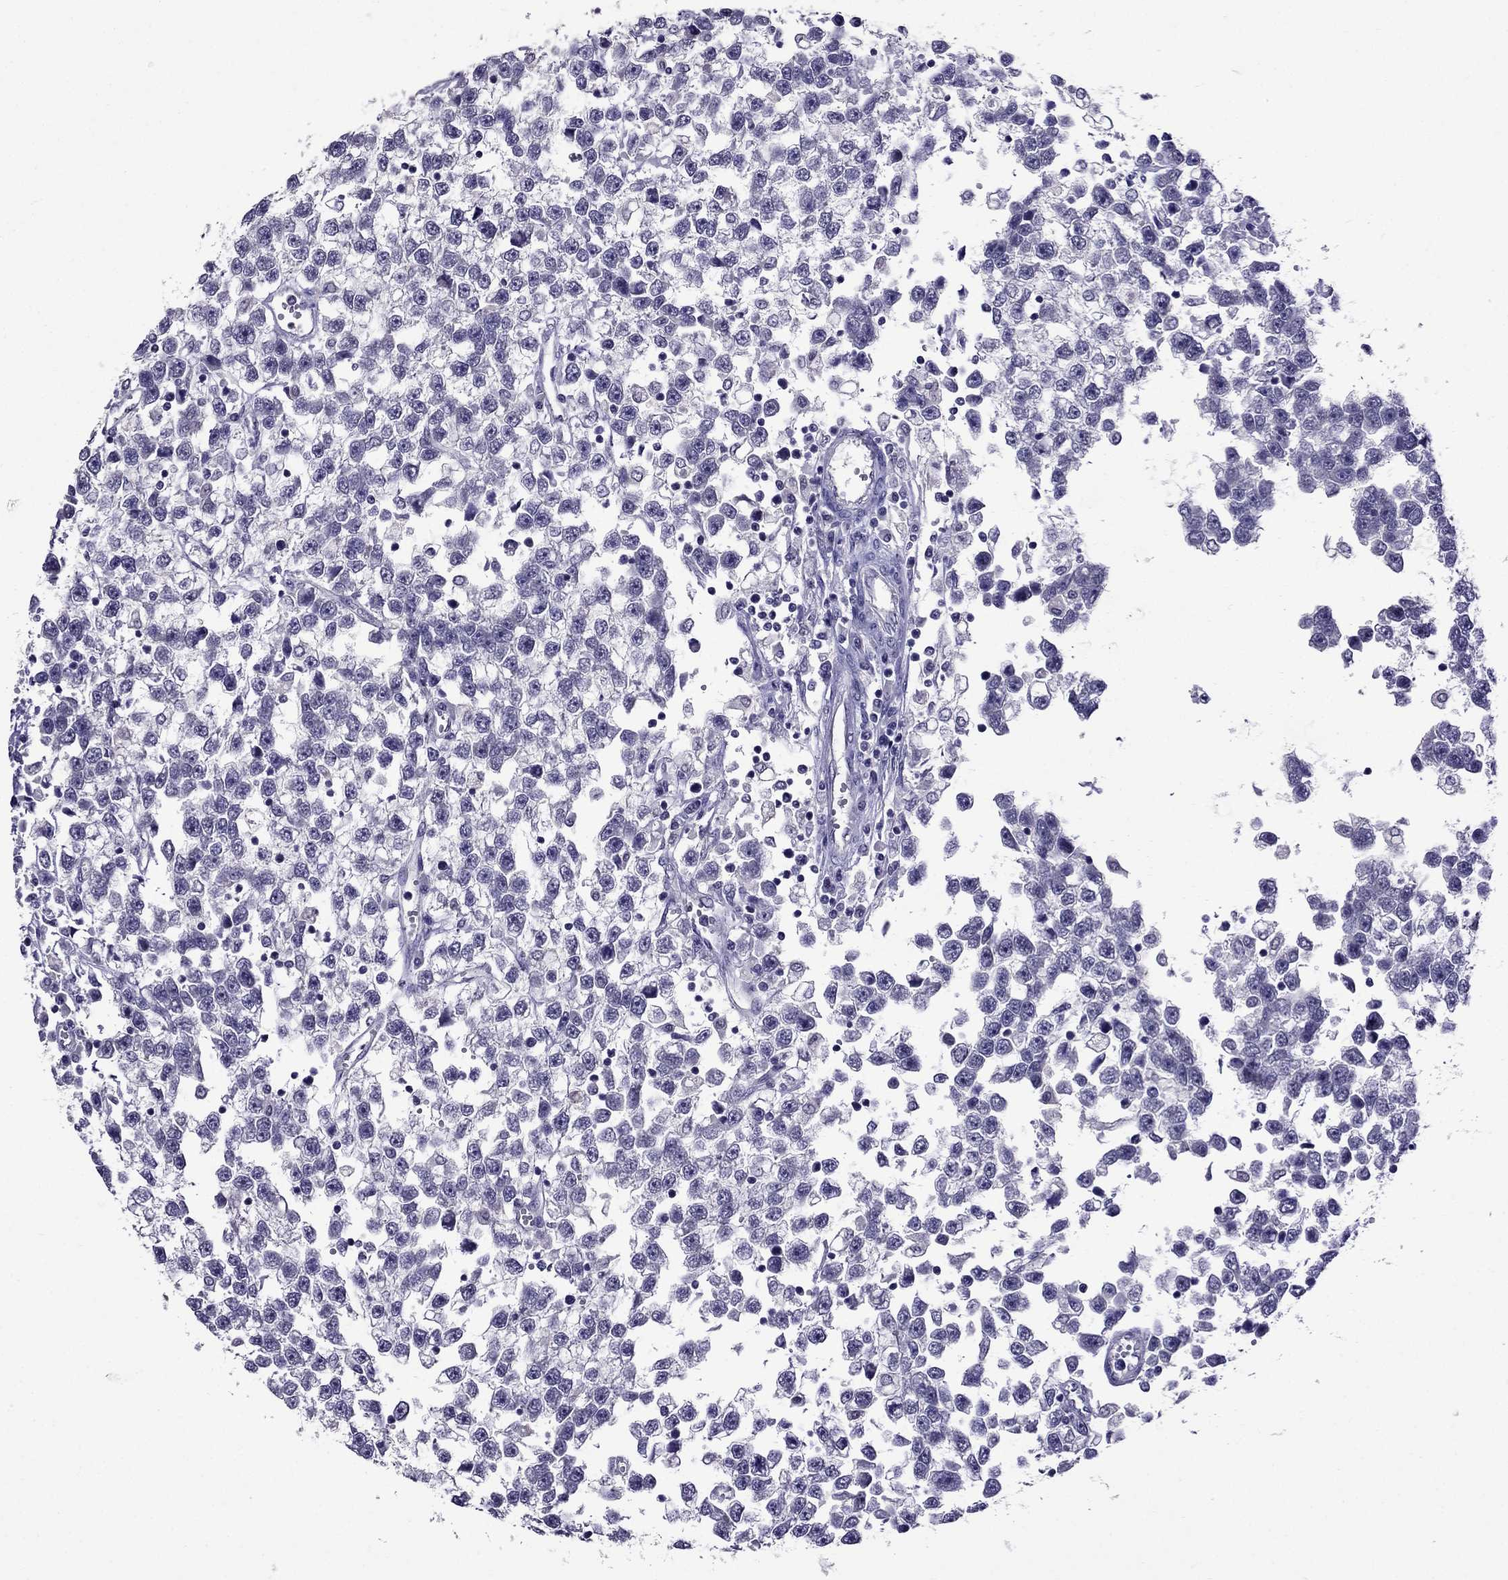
{"staining": {"intensity": "negative", "quantity": "none", "location": "none"}, "tissue": "testis cancer", "cell_type": "Tumor cells", "image_type": "cancer", "snomed": [{"axis": "morphology", "description": "Seminoma, NOS"}, {"axis": "topography", "description": "Testis"}], "caption": "There is no significant staining in tumor cells of testis seminoma. (Immunohistochemistry, brightfield microscopy, high magnification).", "gene": "OLFM4", "patient": {"sex": "male", "age": 34}}